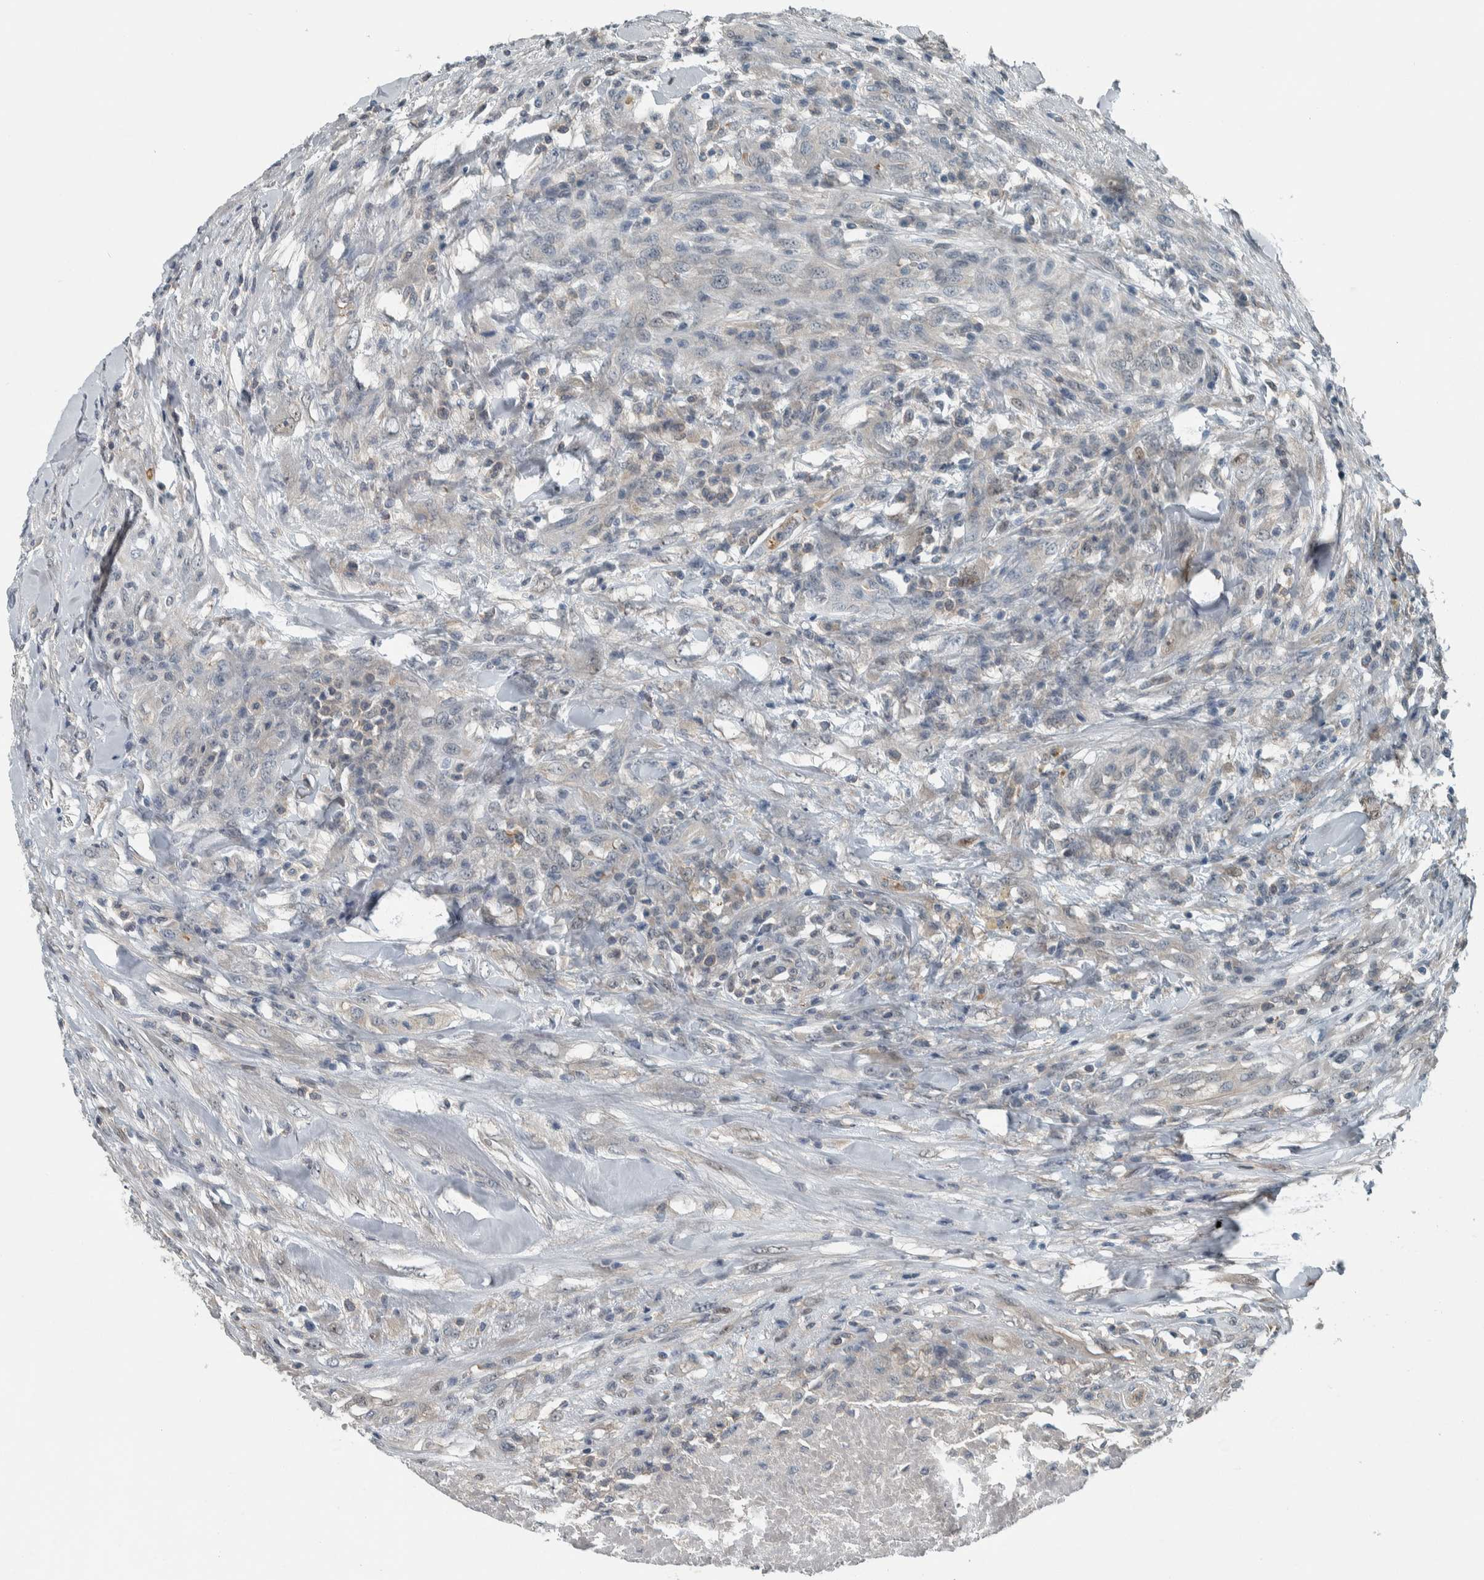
{"staining": {"intensity": "negative", "quantity": "none", "location": "none"}, "tissue": "testis cancer", "cell_type": "Tumor cells", "image_type": "cancer", "snomed": [{"axis": "morphology", "description": "Seminoma, NOS"}, {"axis": "topography", "description": "Testis"}], "caption": "Micrograph shows no protein positivity in tumor cells of testis seminoma tissue.", "gene": "ALAD", "patient": {"sex": "male", "age": 59}}